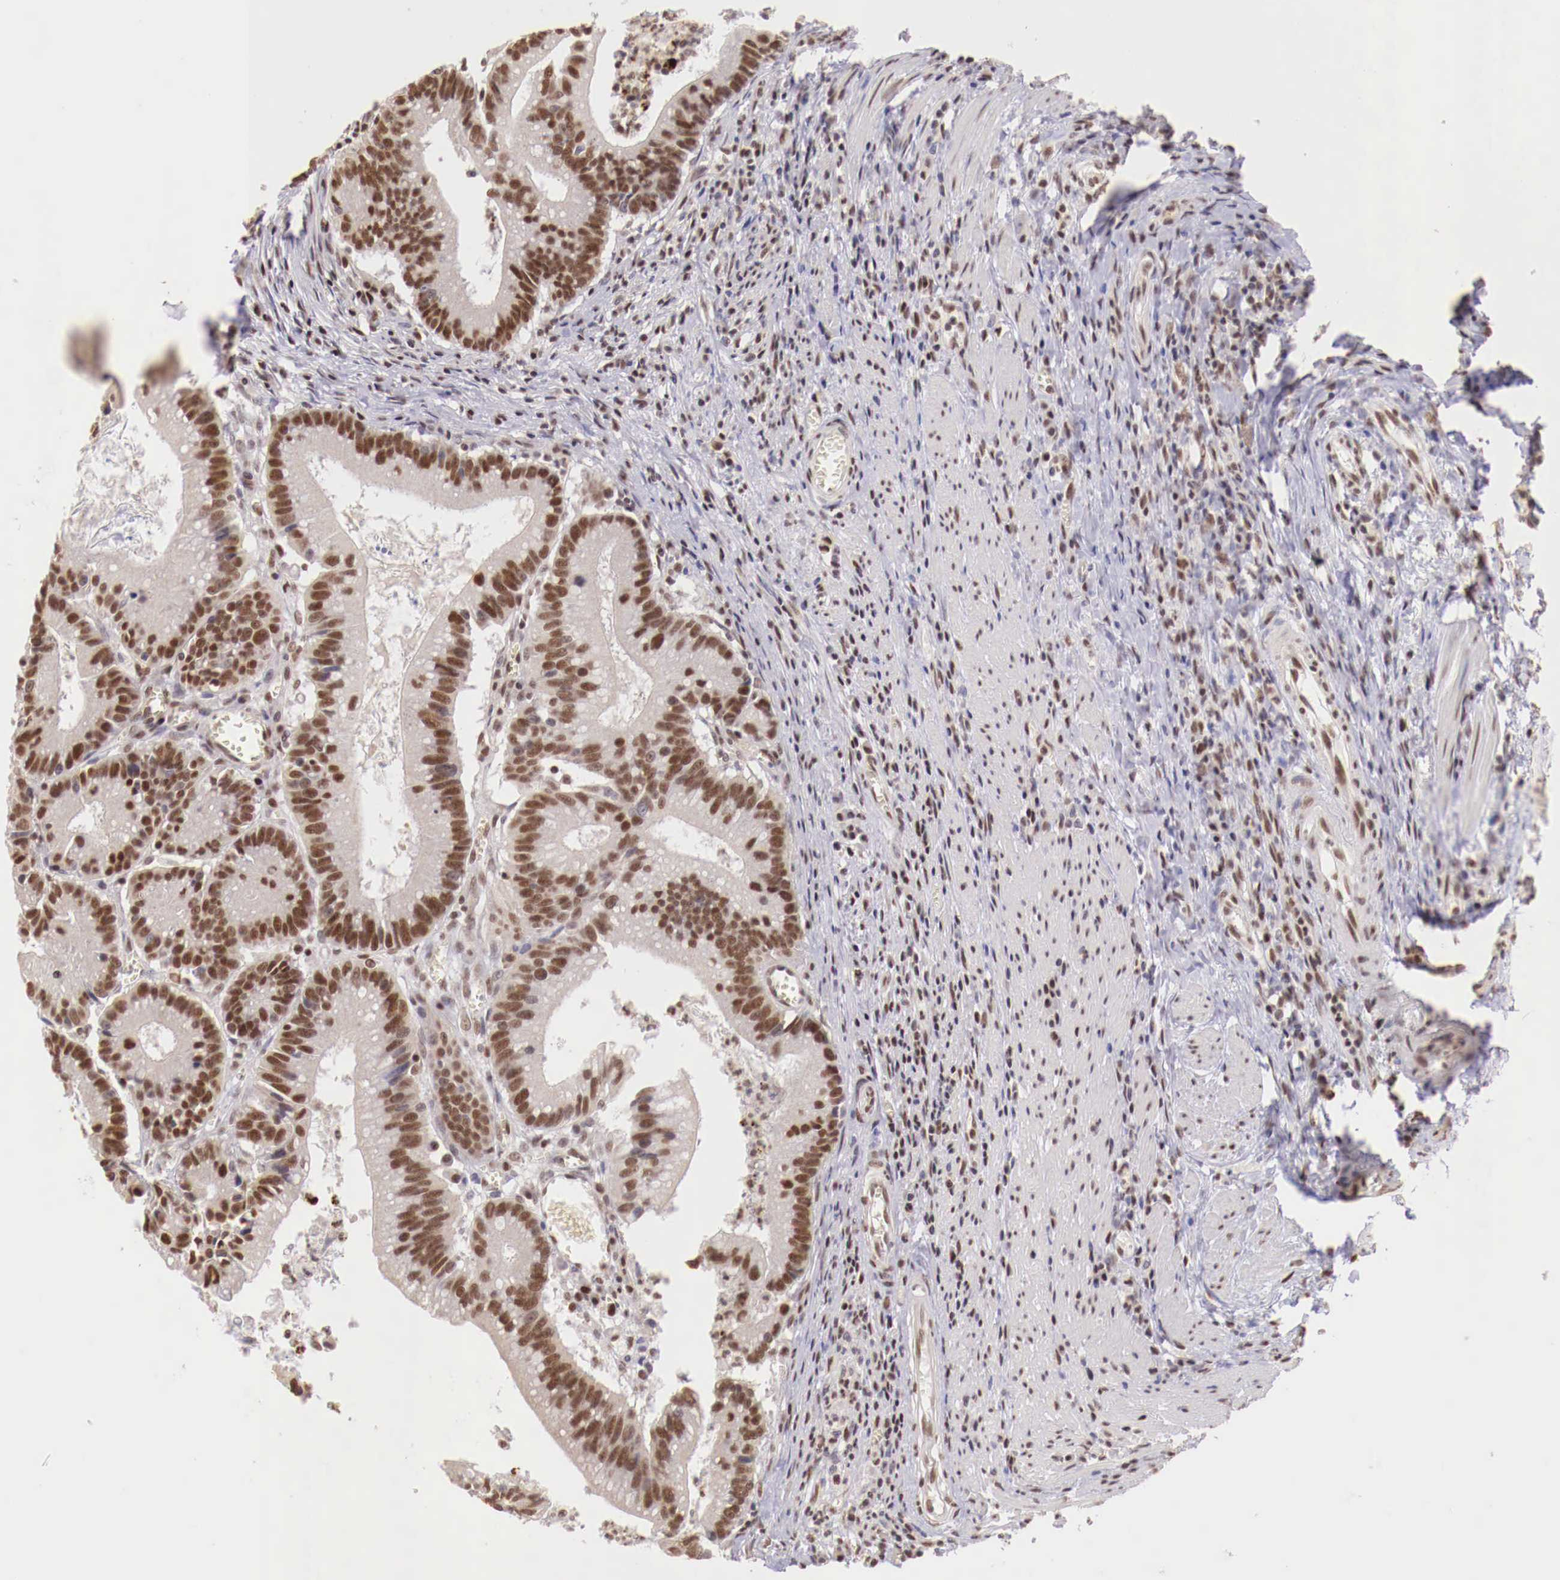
{"staining": {"intensity": "moderate", "quantity": ">75%", "location": "nuclear"}, "tissue": "colorectal cancer", "cell_type": "Tumor cells", "image_type": "cancer", "snomed": [{"axis": "morphology", "description": "Adenocarcinoma, NOS"}, {"axis": "topography", "description": "Rectum"}], "caption": "This is an image of IHC staining of colorectal adenocarcinoma, which shows moderate expression in the nuclear of tumor cells.", "gene": "SP1", "patient": {"sex": "female", "age": 81}}